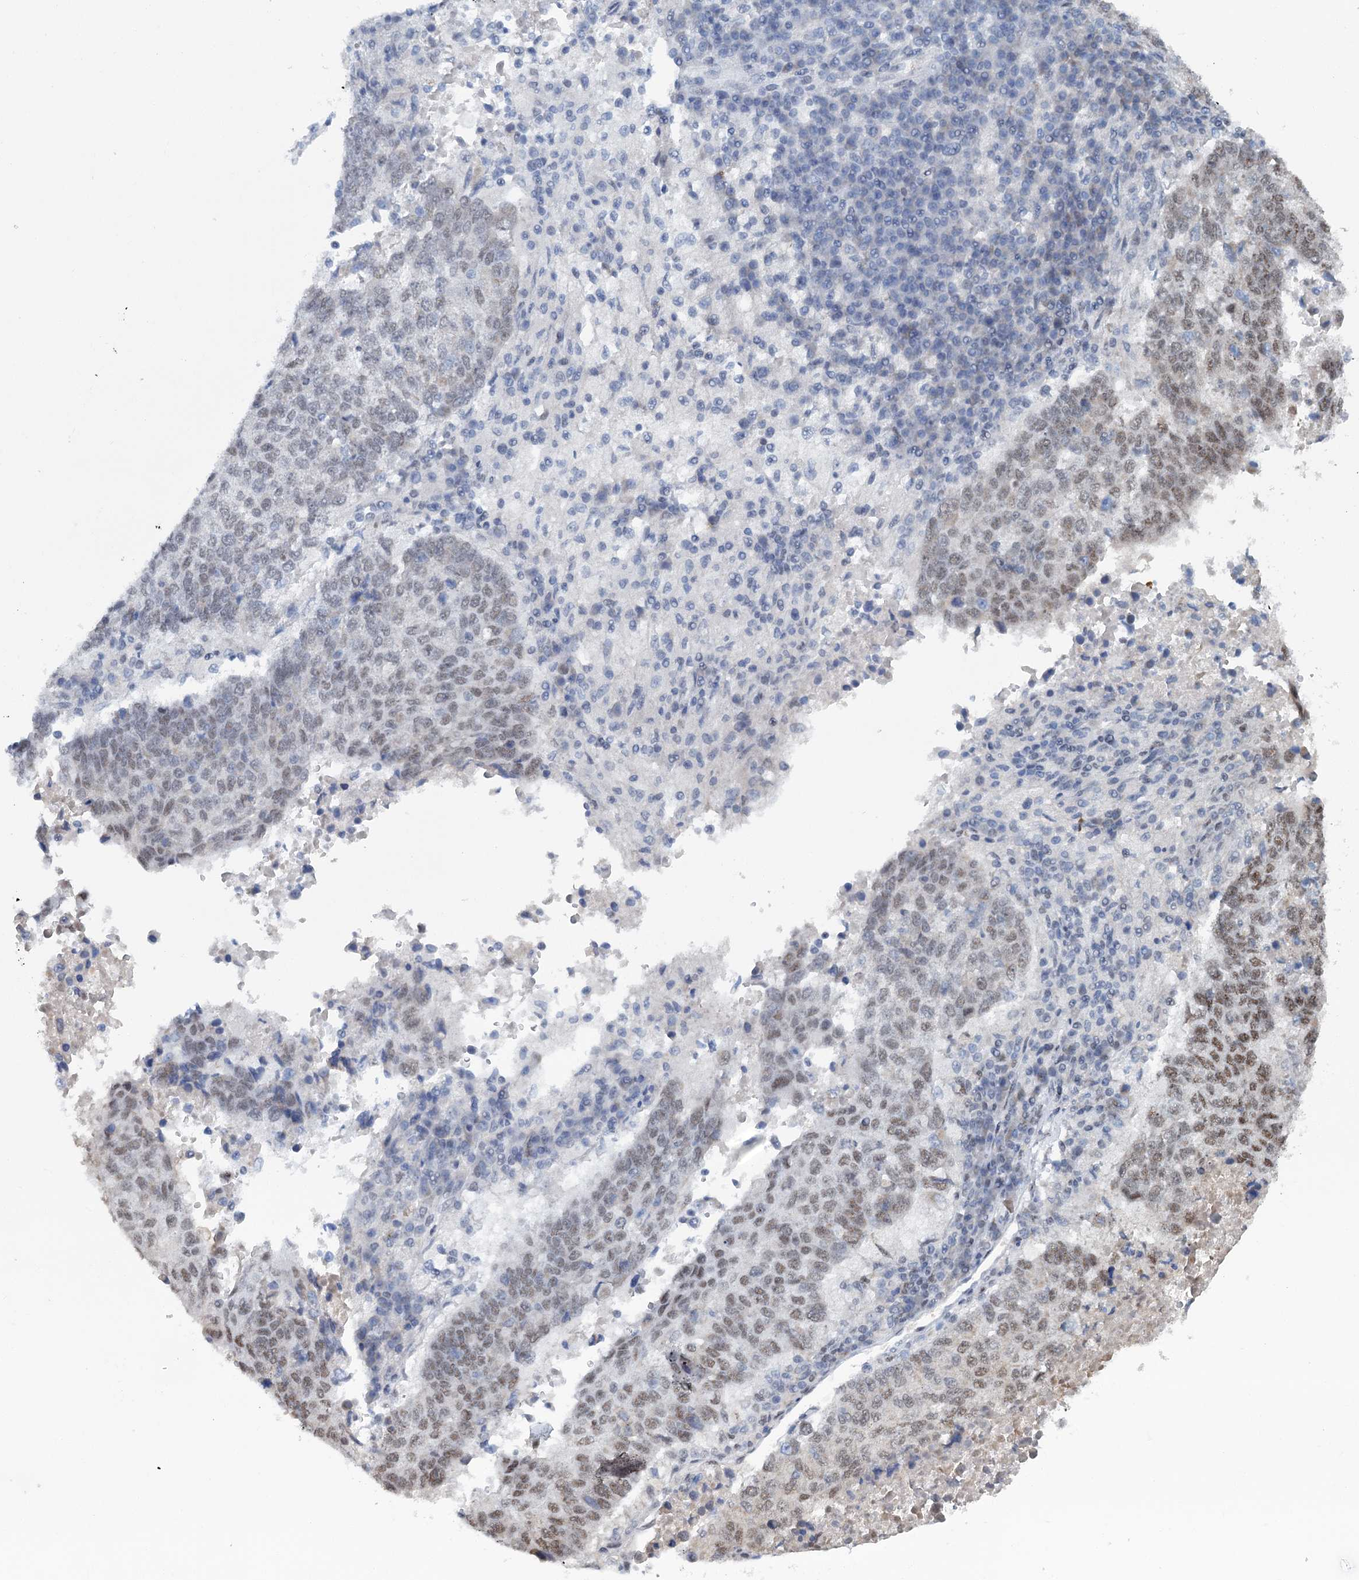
{"staining": {"intensity": "moderate", "quantity": "25%-75%", "location": "nuclear"}, "tissue": "lung cancer", "cell_type": "Tumor cells", "image_type": "cancer", "snomed": [{"axis": "morphology", "description": "Squamous cell carcinoma, NOS"}, {"axis": "topography", "description": "Lung"}], "caption": "There is medium levels of moderate nuclear positivity in tumor cells of squamous cell carcinoma (lung), as demonstrated by immunohistochemical staining (brown color).", "gene": "SREK1", "patient": {"sex": "male", "age": 73}}